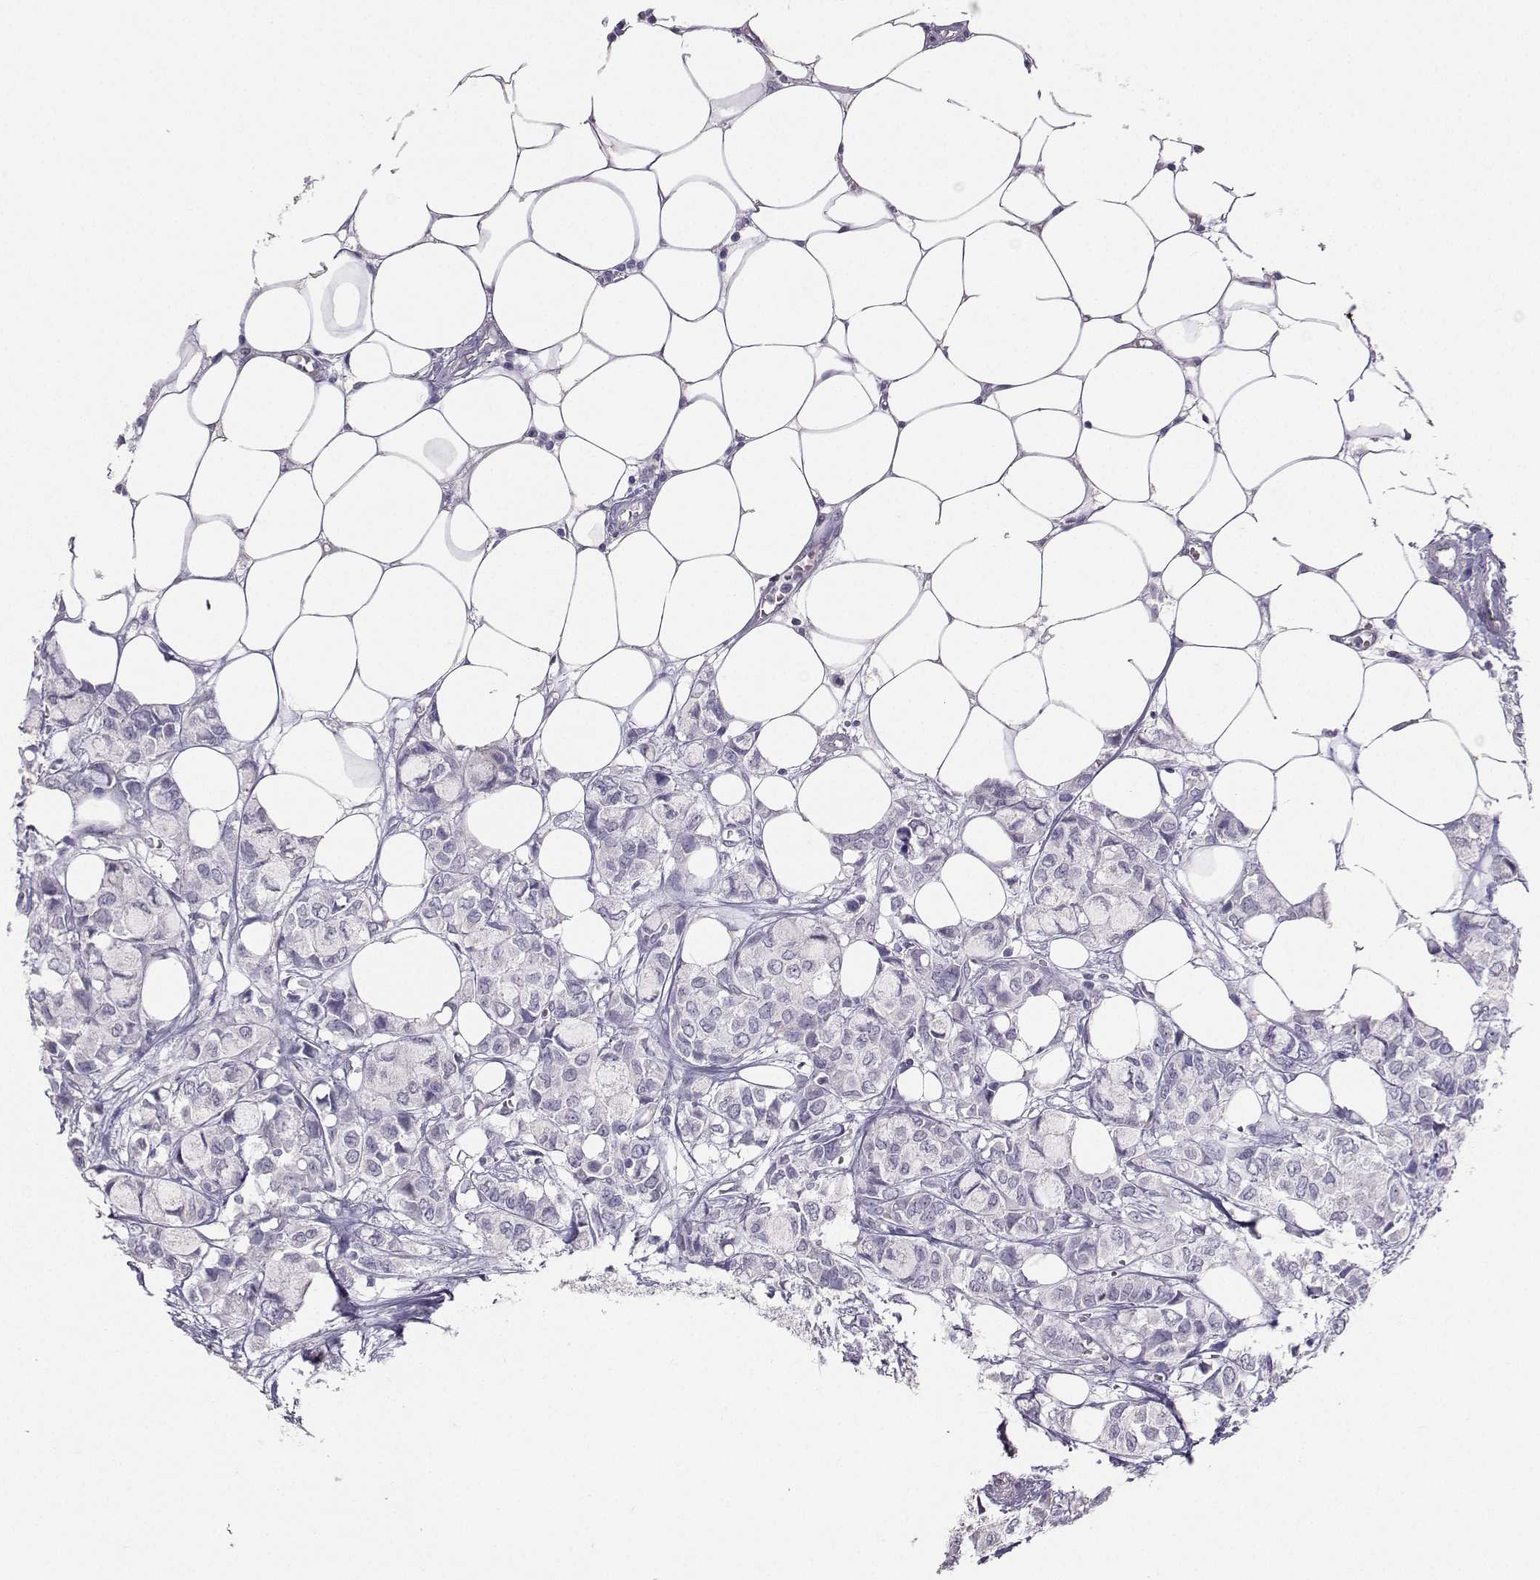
{"staining": {"intensity": "negative", "quantity": "none", "location": "none"}, "tissue": "breast cancer", "cell_type": "Tumor cells", "image_type": "cancer", "snomed": [{"axis": "morphology", "description": "Duct carcinoma"}, {"axis": "topography", "description": "Breast"}], "caption": "Immunohistochemical staining of breast cancer (intraductal carcinoma) shows no significant staining in tumor cells.", "gene": "PKP2", "patient": {"sex": "female", "age": 85}}